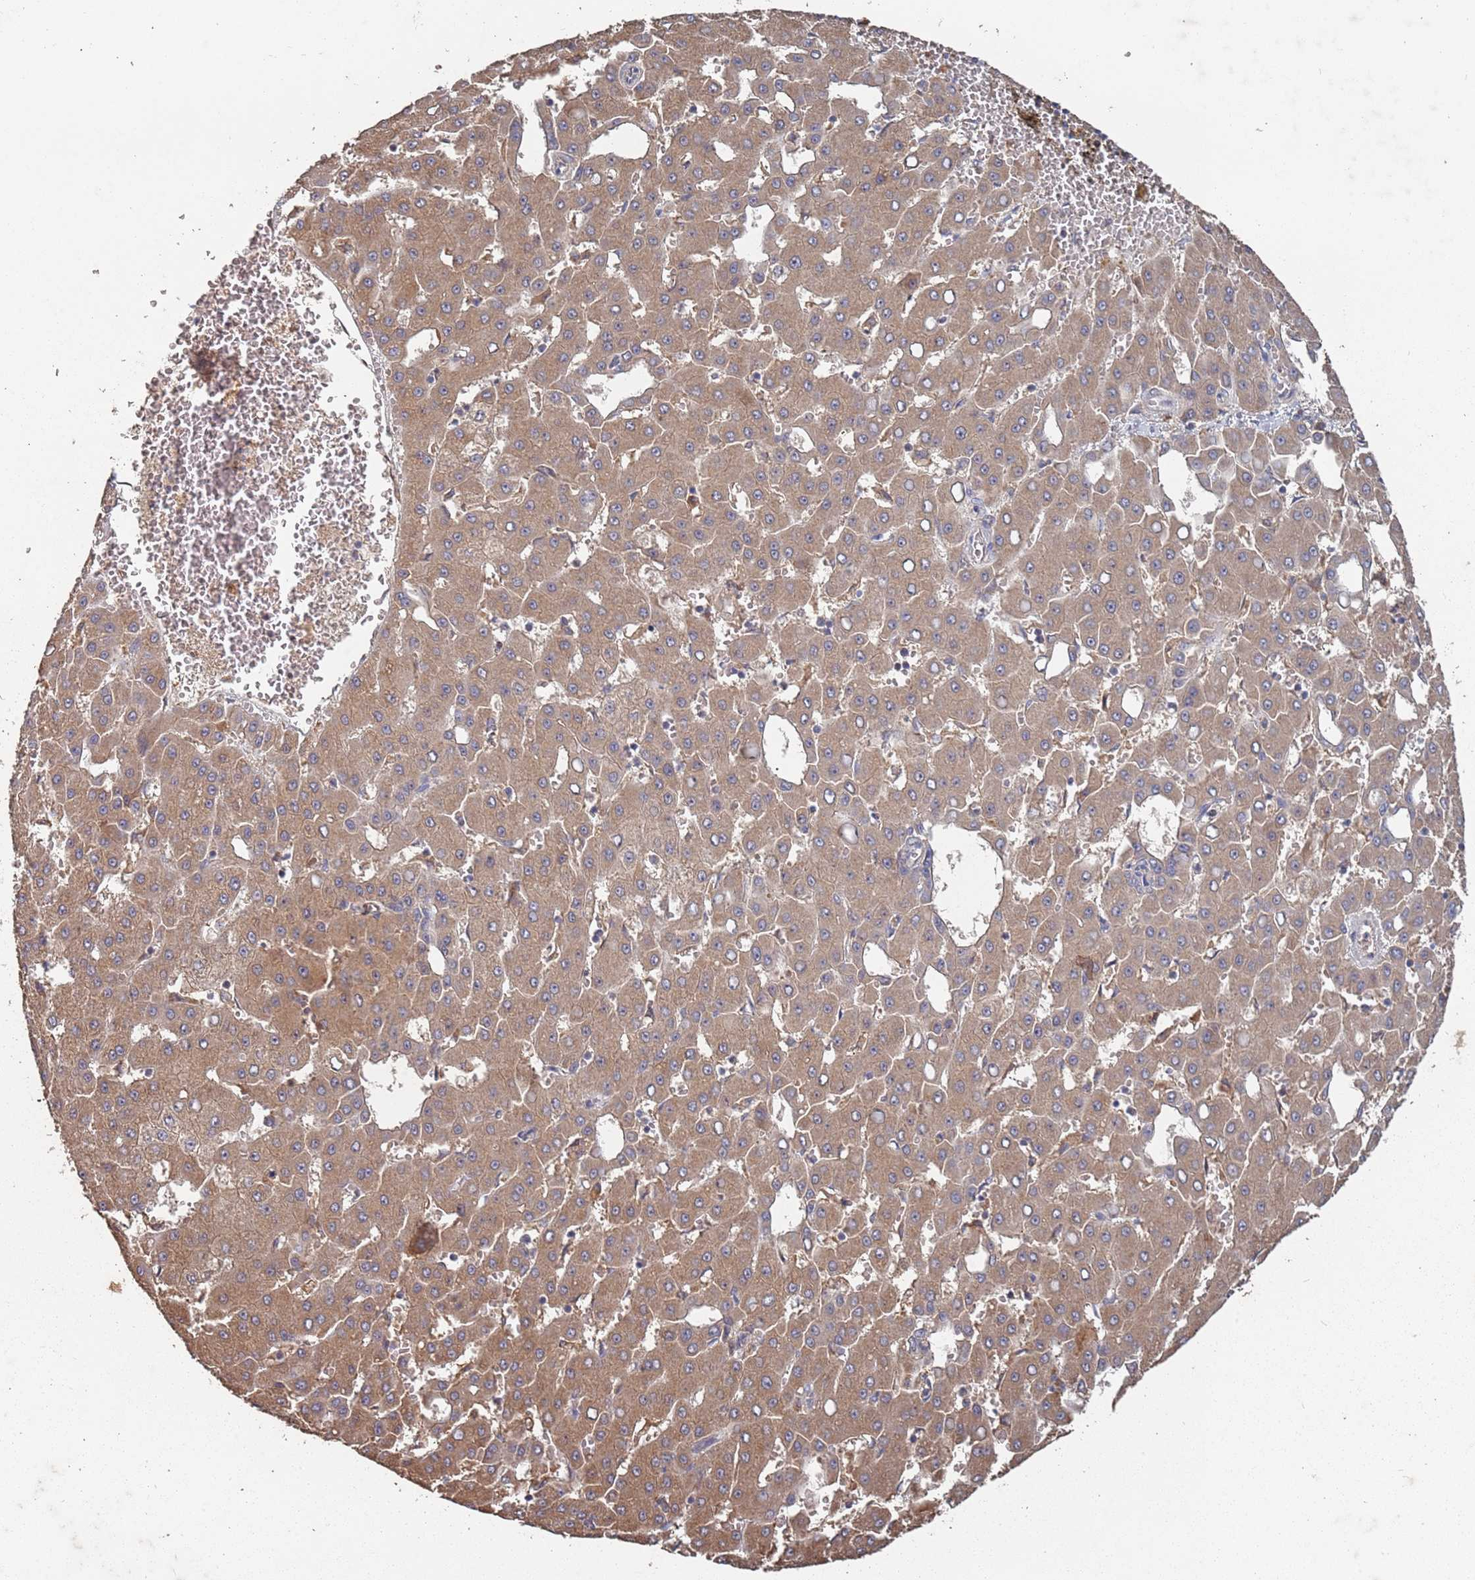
{"staining": {"intensity": "moderate", "quantity": ">75%", "location": "cytoplasmic/membranous"}, "tissue": "liver cancer", "cell_type": "Tumor cells", "image_type": "cancer", "snomed": [{"axis": "morphology", "description": "Carcinoma, Hepatocellular, NOS"}, {"axis": "topography", "description": "Liver"}], "caption": "IHC (DAB (3,3'-diaminobenzidine)) staining of liver cancer shows moderate cytoplasmic/membranous protein expression in about >75% of tumor cells.", "gene": "ATG5", "patient": {"sex": "male", "age": 47}}